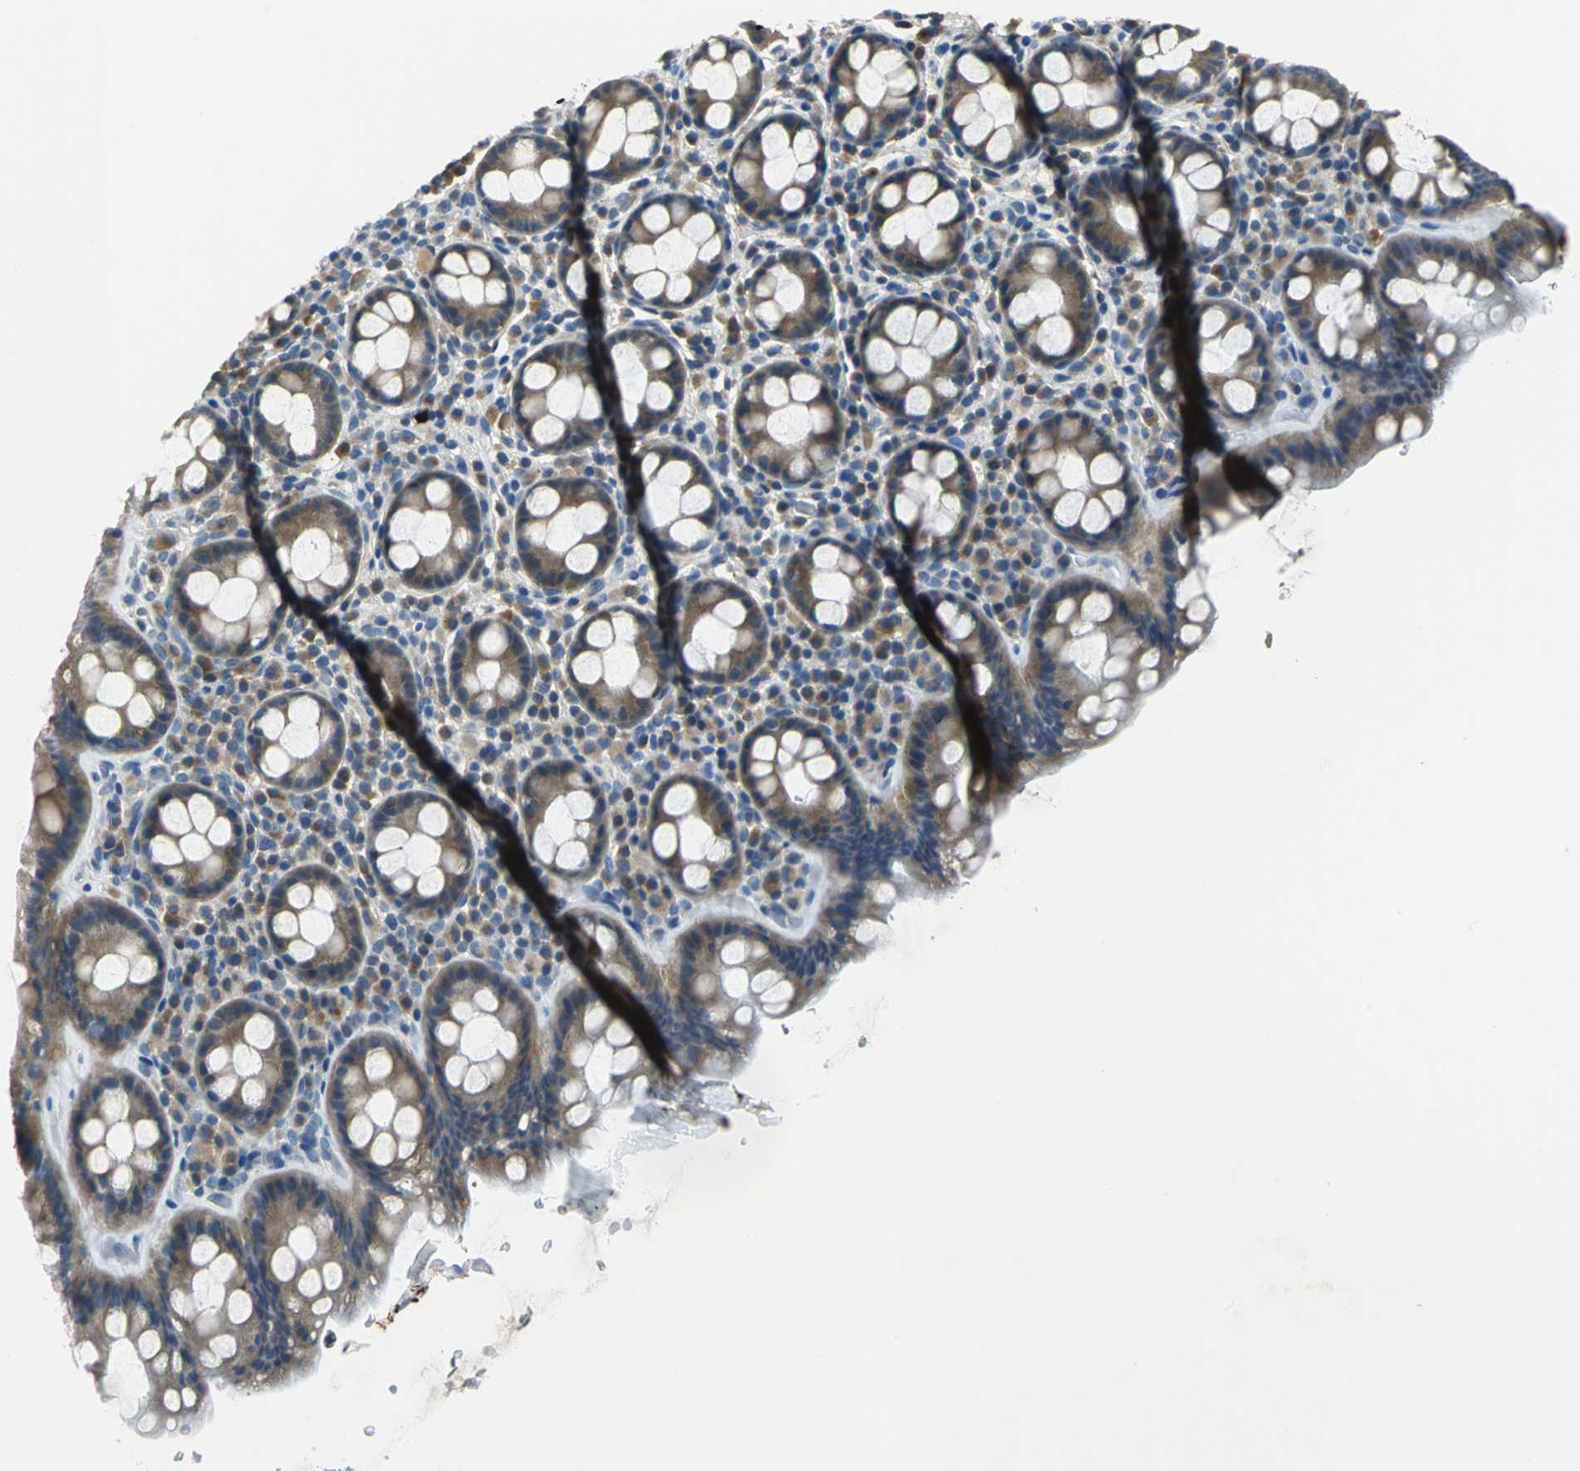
{"staining": {"intensity": "moderate", "quantity": "<25%", "location": "cytoplasmic/membranous"}, "tissue": "rectum", "cell_type": "Glandular cells", "image_type": "normal", "snomed": [{"axis": "morphology", "description": "Normal tissue, NOS"}, {"axis": "topography", "description": "Rectum"}], "caption": "A brown stain highlights moderate cytoplasmic/membranous staining of a protein in glandular cells of unremarkable human rectum. Using DAB (3,3'-diaminobenzidine) (brown) and hematoxylin (blue) stains, captured at high magnification using brightfield microscopy.", "gene": "SLC16A7", "patient": {"sex": "male", "age": 92}}